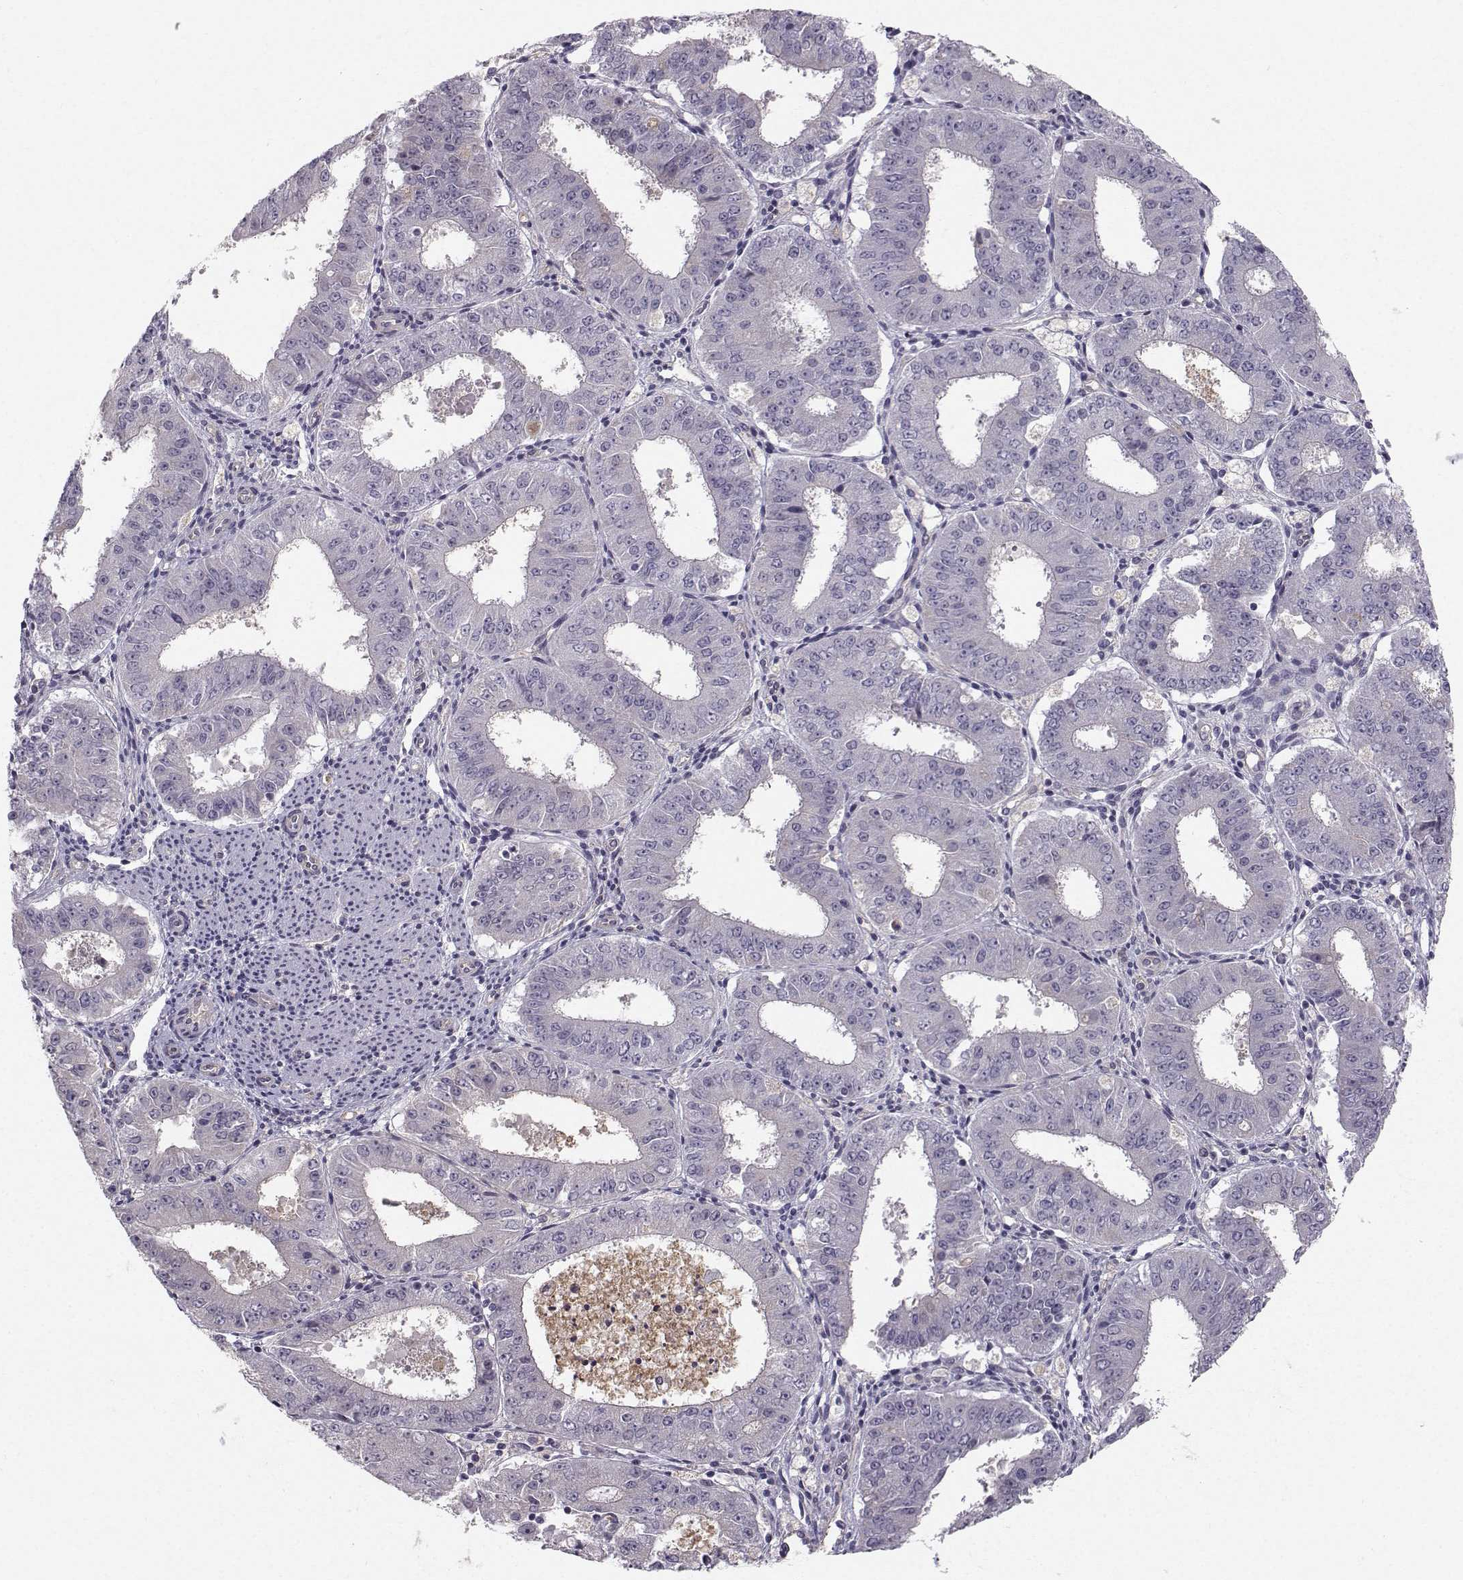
{"staining": {"intensity": "negative", "quantity": "none", "location": "none"}, "tissue": "ovarian cancer", "cell_type": "Tumor cells", "image_type": "cancer", "snomed": [{"axis": "morphology", "description": "Carcinoma, endometroid"}, {"axis": "topography", "description": "Ovary"}], "caption": "Tumor cells are negative for protein expression in human endometroid carcinoma (ovarian). (DAB (3,3'-diaminobenzidine) immunohistochemistry (IHC) with hematoxylin counter stain).", "gene": "OPRD1", "patient": {"sex": "female", "age": 42}}